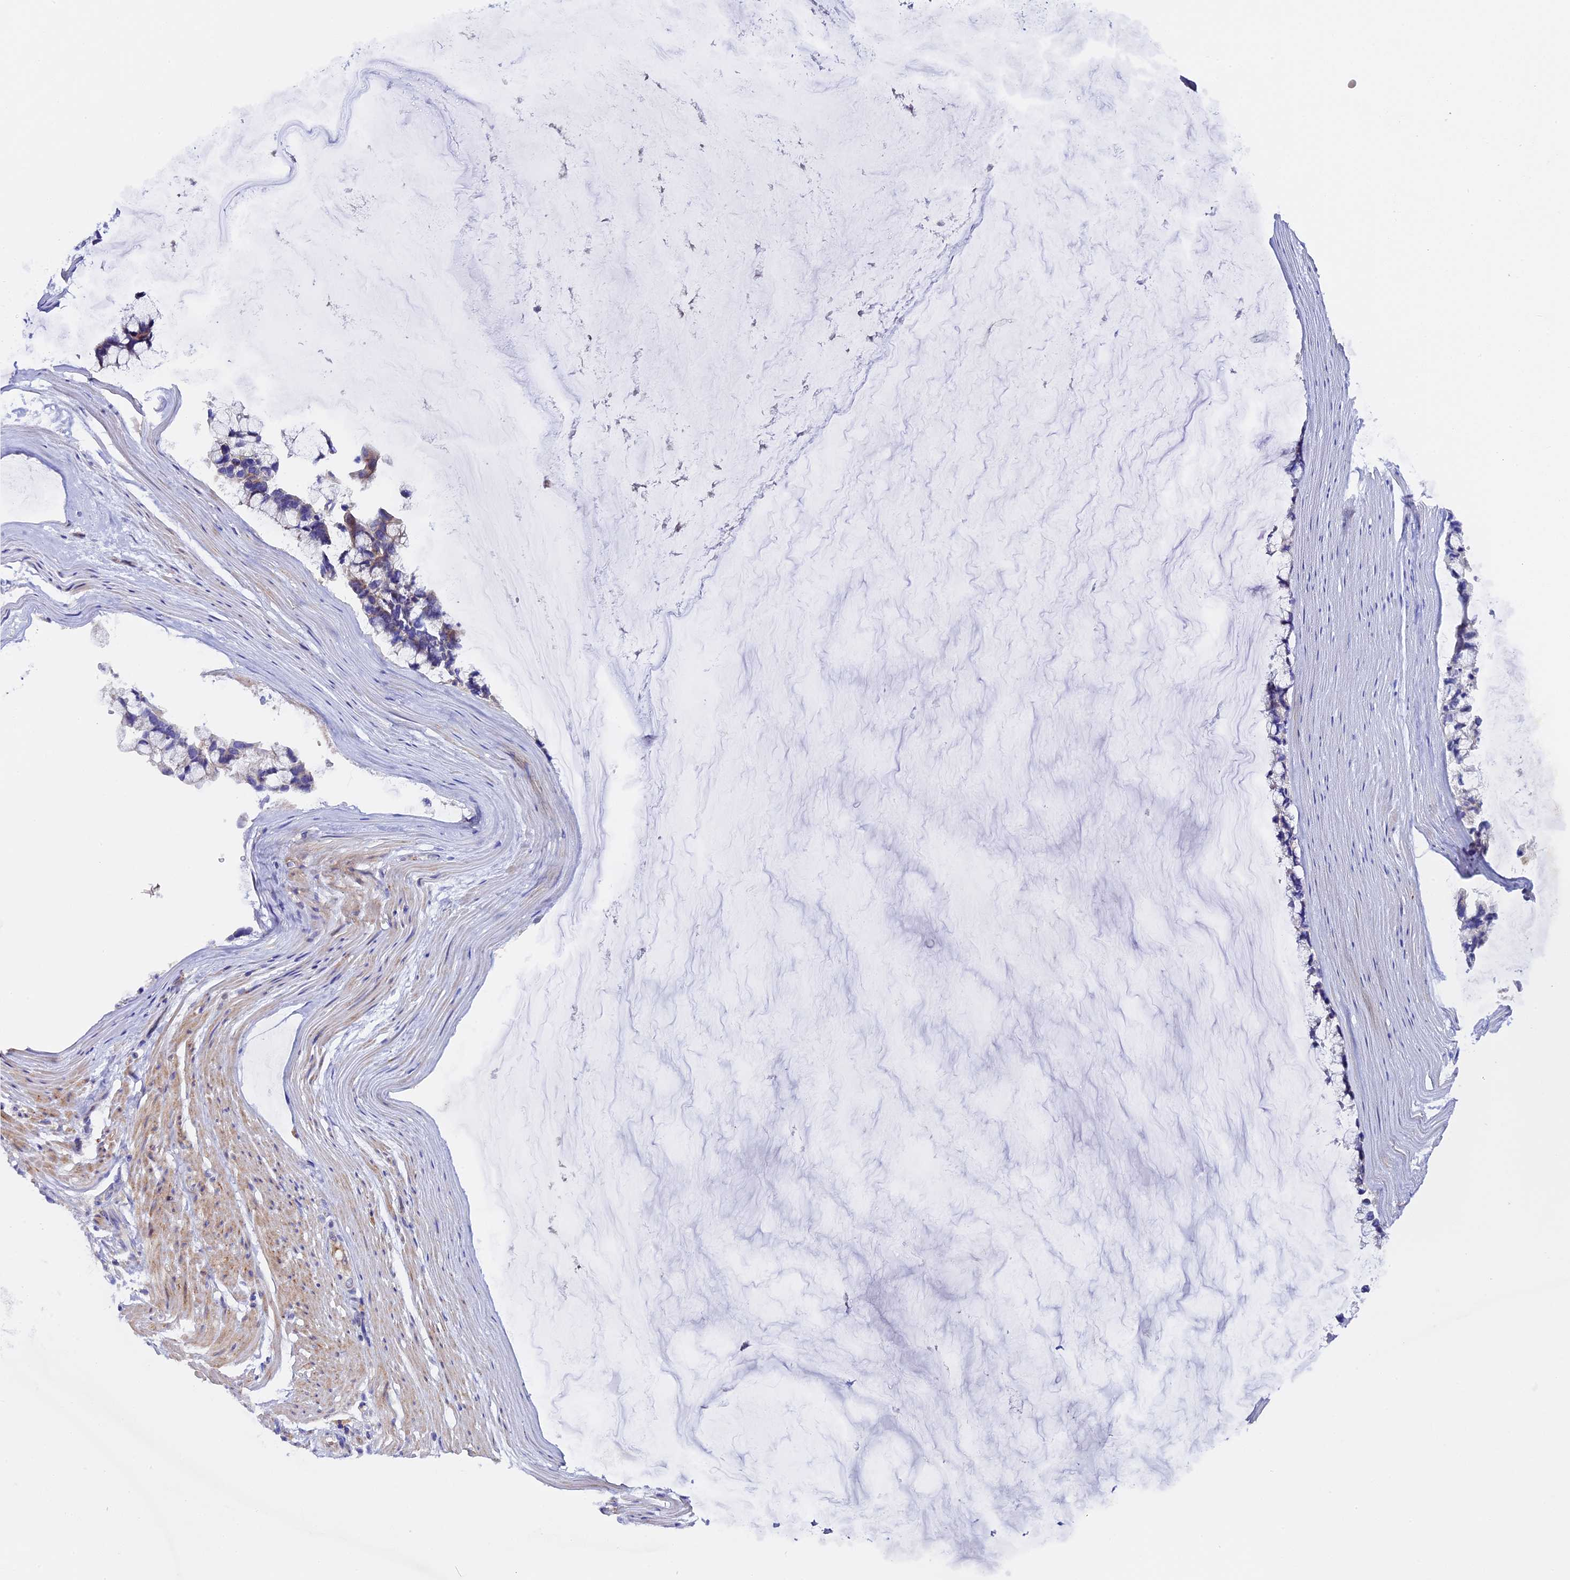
{"staining": {"intensity": "negative", "quantity": "none", "location": "none"}, "tissue": "ovarian cancer", "cell_type": "Tumor cells", "image_type": "cancer", "snomed": [{"axis": "morphology", "description": "Cystadenocarcinoma, mucinous, NOS"}, {"axis": "topography", "description": "Ovary"}], "caption": "DAB (3,3'-diaminobenzidine) immunohistochemical staining of human ovarian mucinous cystadenocarcinoma reveals no significant staining in tumor cells.", "gene": "PIGU", "patient": {"sex": "female", "age": 39}}